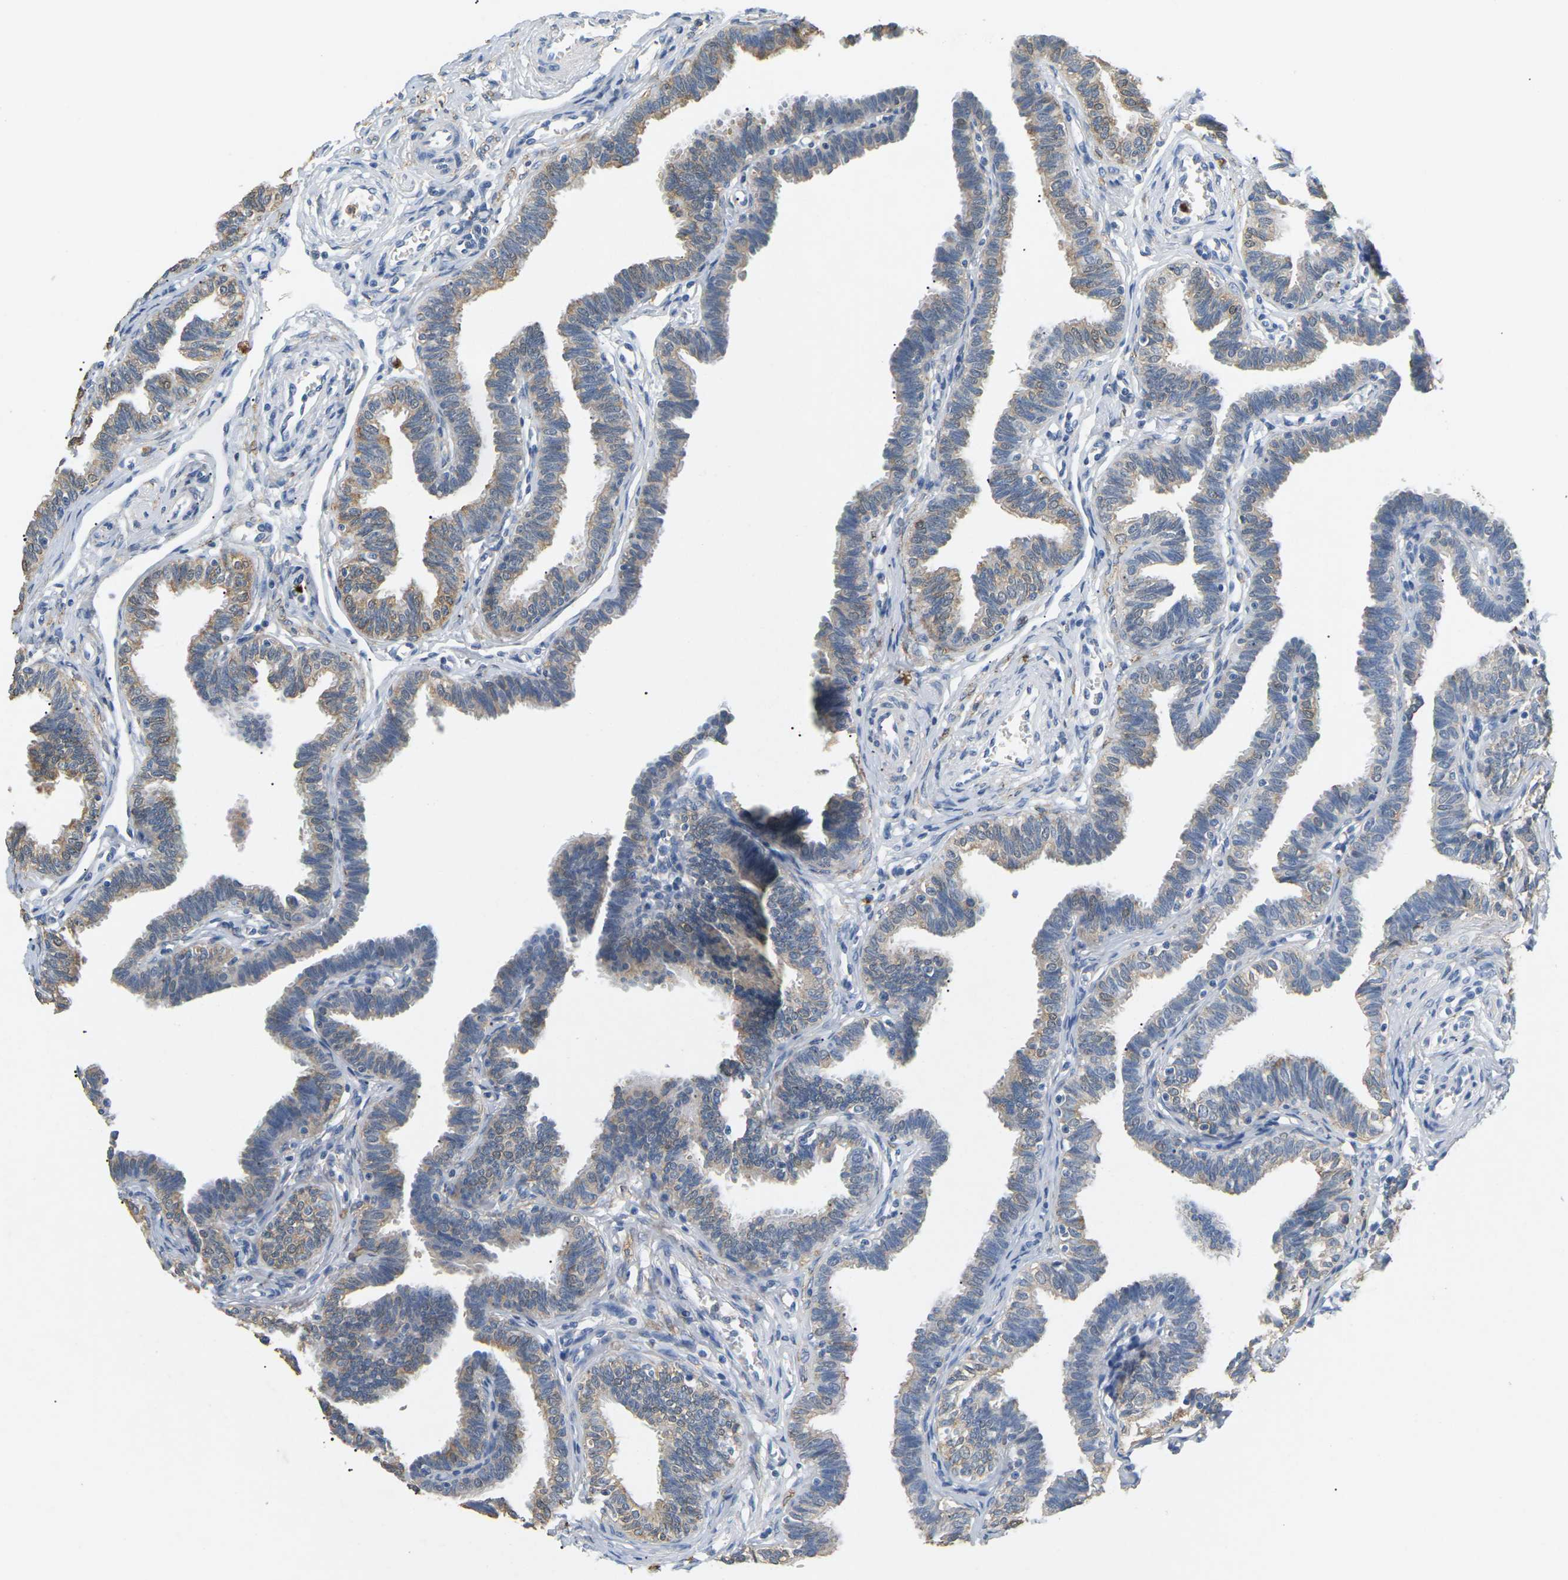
{"staining": {"intensity": "weak", "quantity": "25%-75%", "location": "cytoplasmic/membranous,nuclear"}, "tissue": "fallopian tube", "cell_type": "Glandular cells", "image_type": "normal", "snomed": [{"axis": "morphology", "description": "Normal tissue, NOS"}, {"axis": "topography", "description": "Fallopian tube"}, {"axis": "topography", "description": "Ovary"}], "caption": "The image demonstrates immunohistochemical staining of normal fallopian tube. There is weak cytoplasmic/membranous,nuclear positivity is identified in approximately 25%-75% of glandular cells. Nuclei are stained in blue.", "gene": "ADM", "patient": {"sex": "female", "age": 23}}